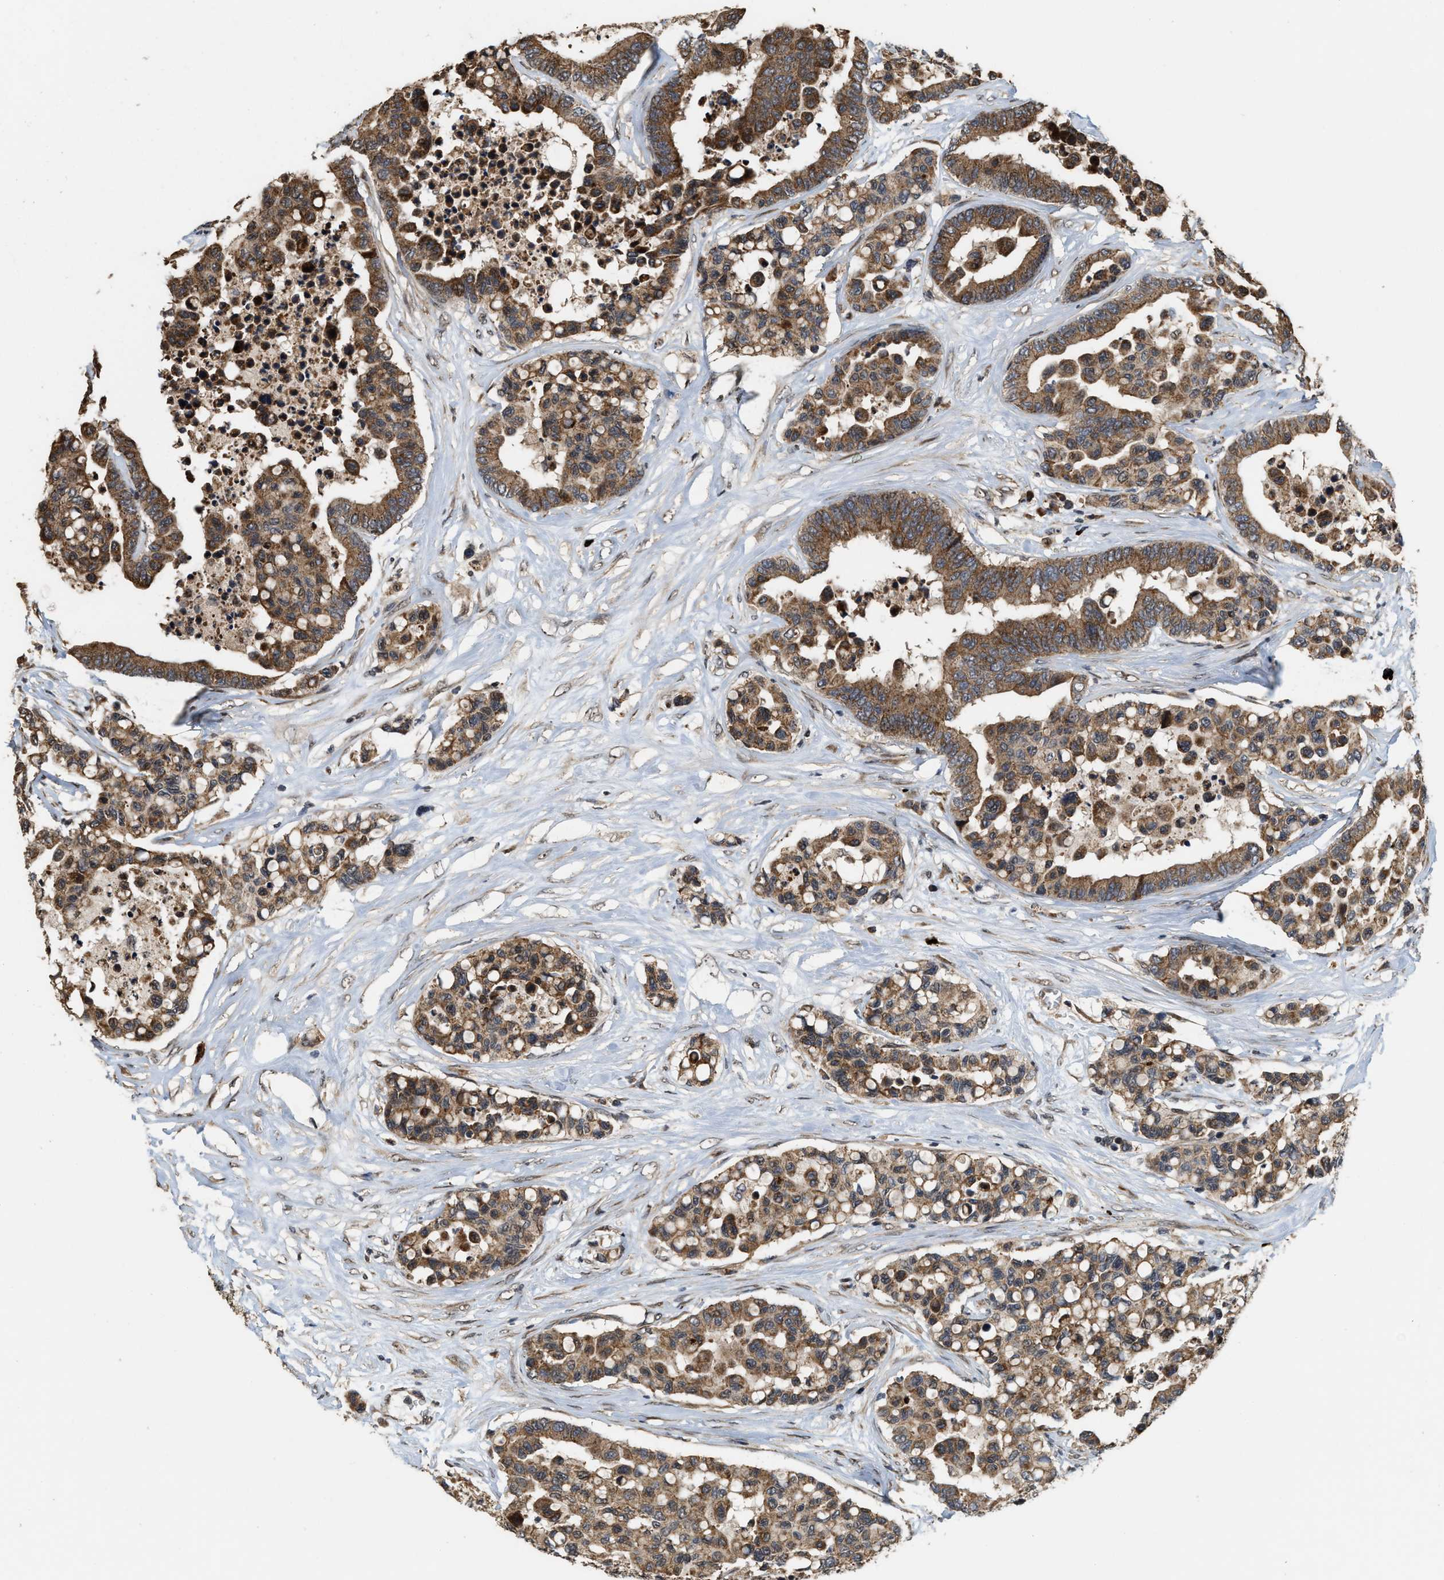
{"staining": {"intensity": "moderate", "quantity": ">75%", "location": "cytoplasmic/membranous"}, "tissue": "colorectal cancer", "cell_type": "Tumor cells", "image_type": "cancer", "snomed": [{"axis": "morphology", "description": "Adenocarcinoma, NOS"}, {"axis": "topography", "description": "Colon"}], "caption": "A brown stain labels moderate cytoplasmic/membranous expression of a protein in adenocarcinoma (colorectal) tumor cells.", "gene": "ELP2", "patient": {"sex": "male", "age": 82}}